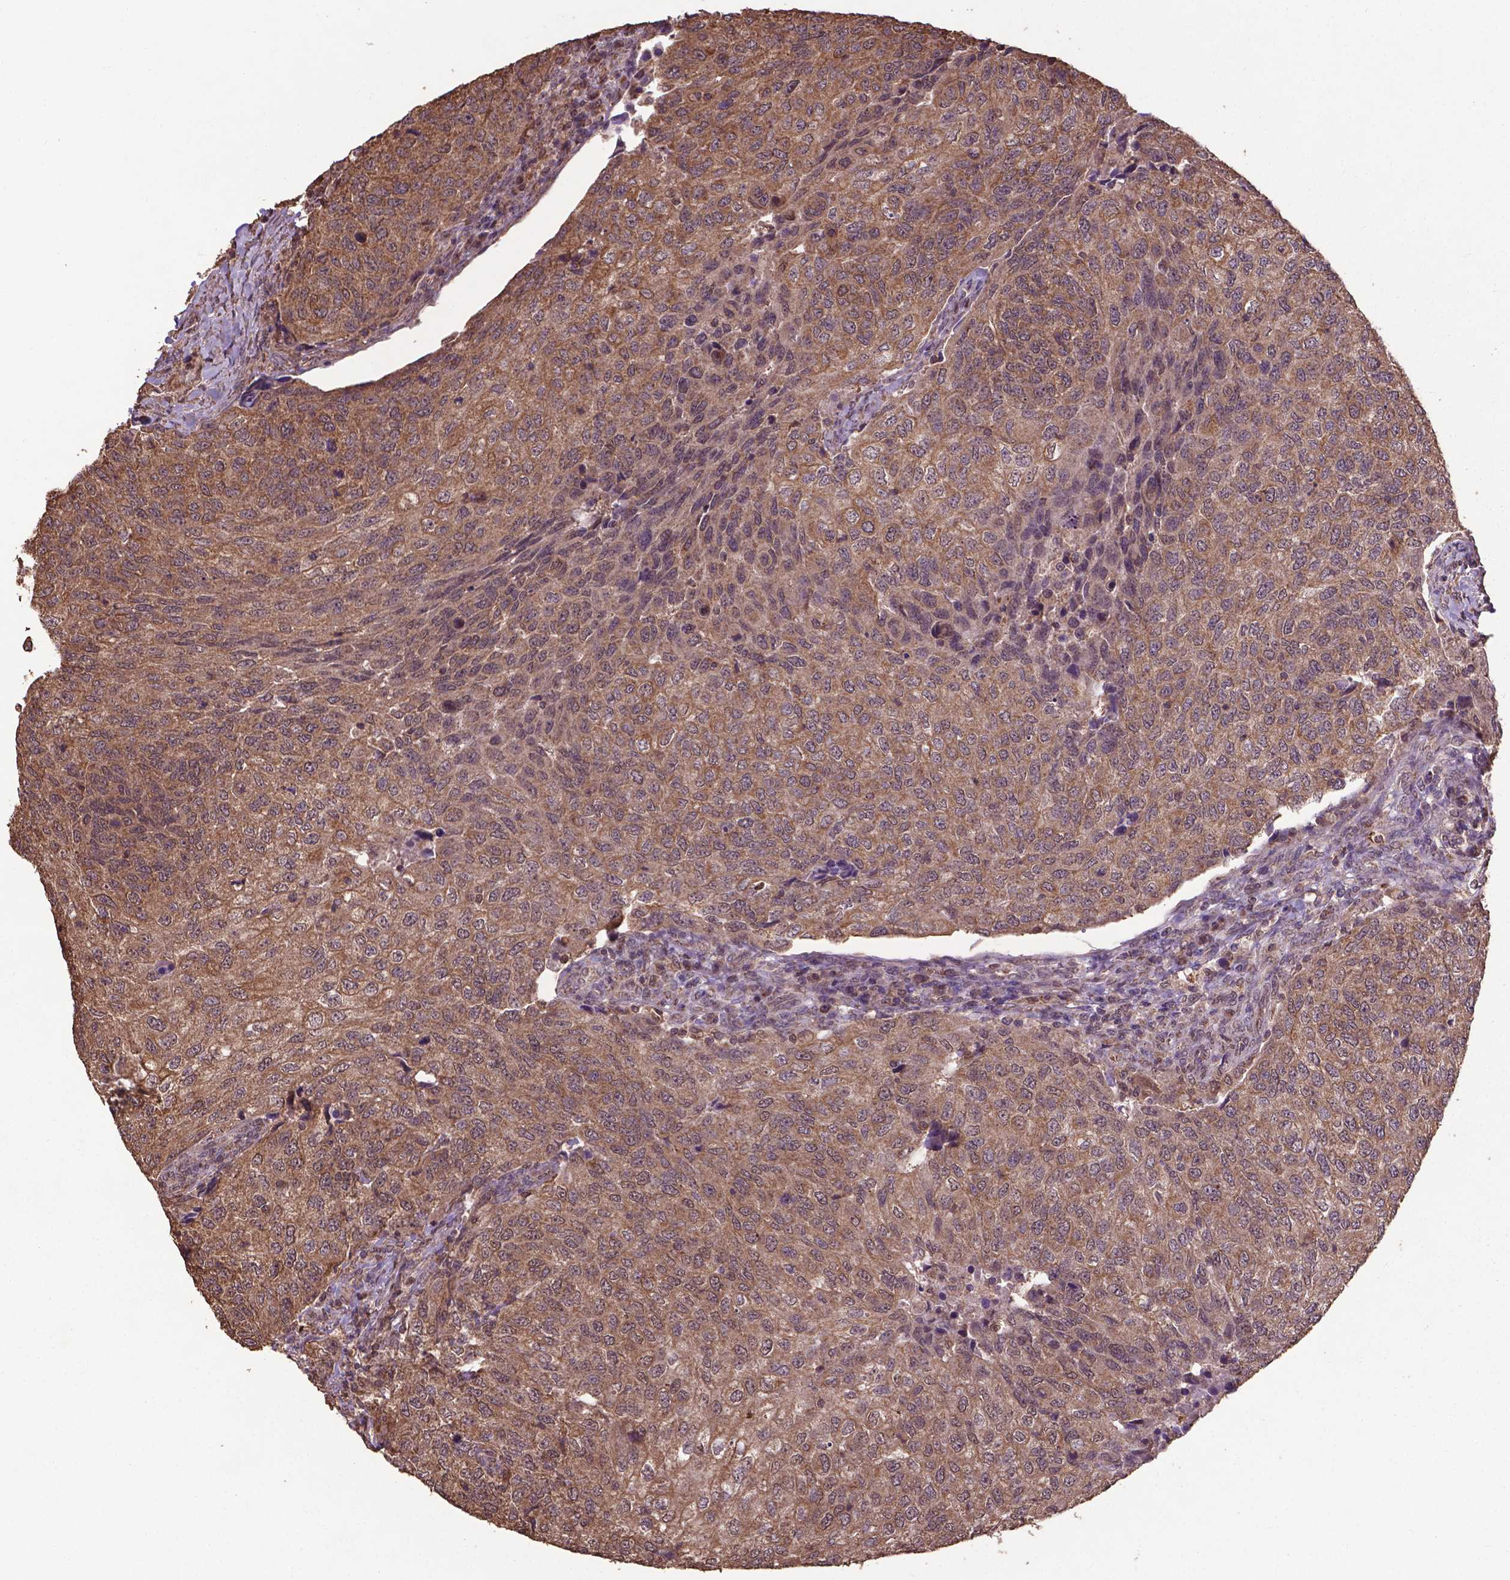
{"staining": {"intensity": "moderate", "quantity": ">75%", "location": "cytoplasmic/membranous,nuclear"}, "tissue": "urothelial cancer", "cell_type": "Tumor cells", "image_type": "cancer", "snomed": [{"axis": "morphology", "description": "Urothelial carcinoma, High grade"}, {"axis": "topography", "description": "Urinary bladder"}], "caption": "Human urothelial carcinoma (high-grade) stained with a brown dye displays moderate cytoplasmic/membranous and nuclear positive staining in about >75% of tumor cells.", "gene": "DCAF1", "patient": {"sex": "female", "age": 78}}